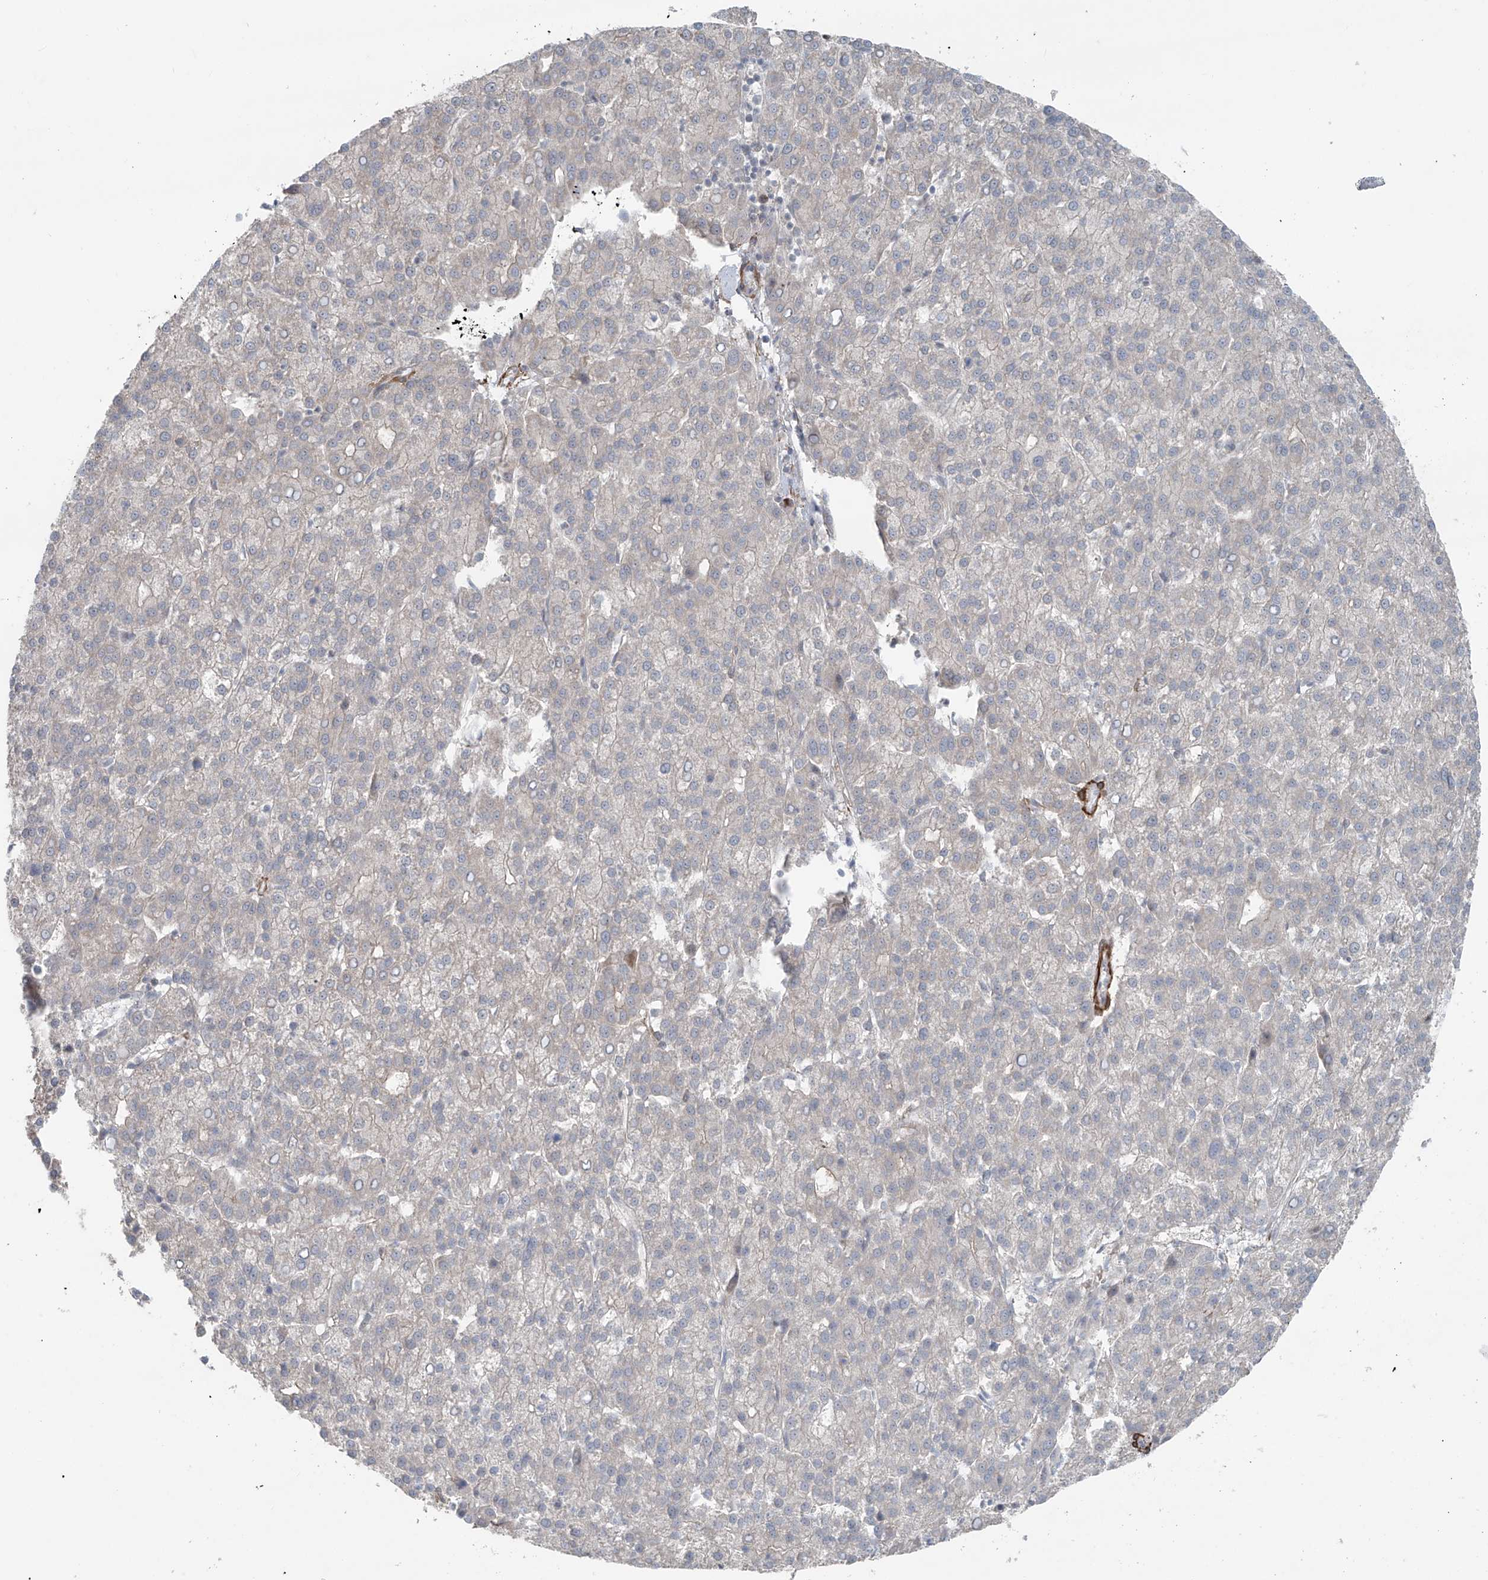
{"staining": {"intensity": "negative", "quantity": "none", "location": "none"}, "tissue": "liver cancer", "cell_type": "Tumor cells", "image_type": "cancer", "snomed": [{"axis": "morphology", "description": "Carcinoma, Hepatocellular, NOS"}, {"axis": "topography", "description": "Liver"}], "caption": "A micrograph of liver hepatocellular carcinoma stained for a protein demonstrates no brown staining in tumor cells. The staining was performed using DAB (3,3'-diaminobenzidine) to visualize the protein expression in brown, while the nuclei were stained in blue with hematoxylin (Magnification: 20x).", "gene": "RASGEF1A", "patient": {"sex": "female", "age": 58}}